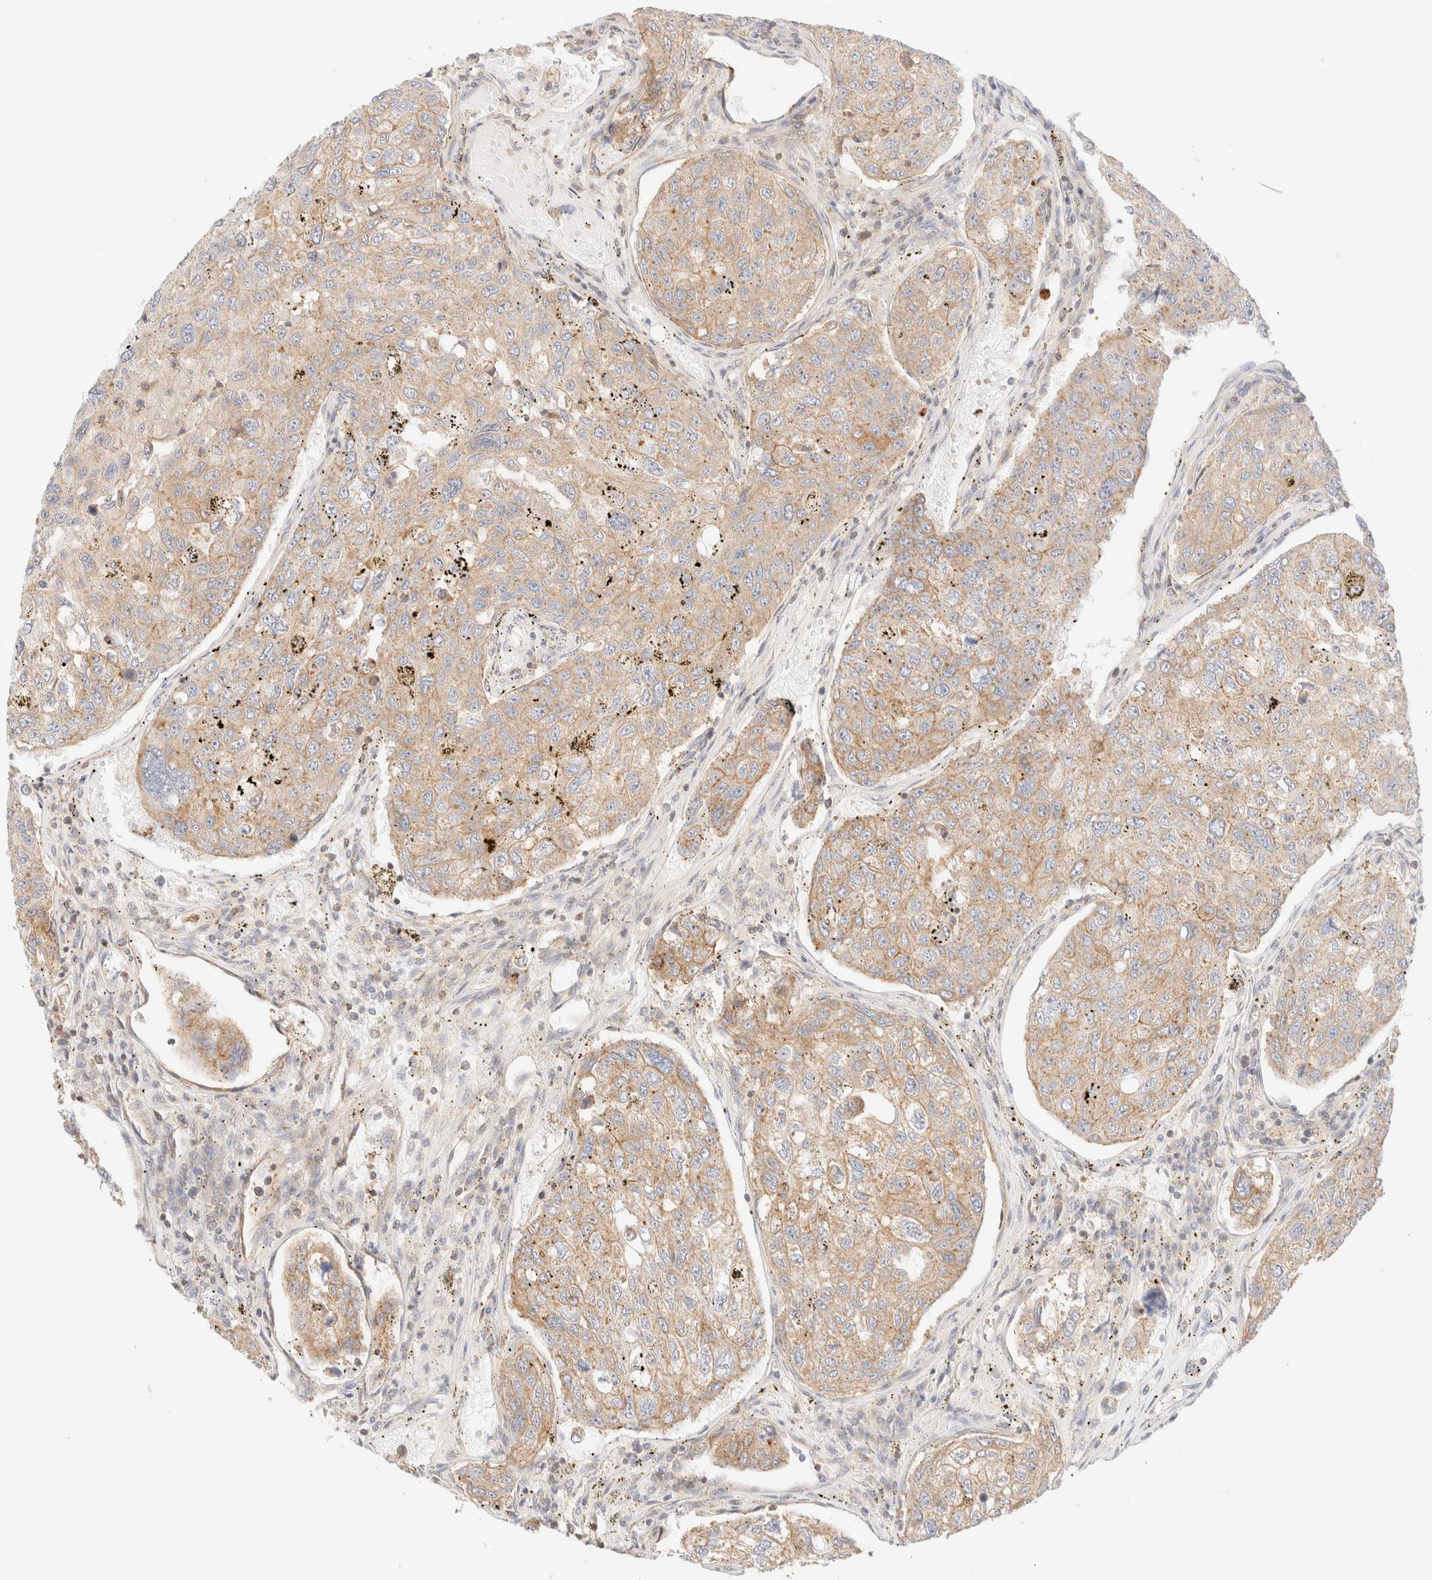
{"staining": {"intensity": "weak", "quantity": ">75%", "location": "cytoplasmic/membranous"}, "tissue": "urothelial cancer", "cell_type": "Tumor cells", "image_type": "cancer", "snomed": [{"axis": "morphology", "description": "Urothelial carcinoma, High grade"}, {"axis": "topography", "description": "Lymph node"}, {"axis": "topography", "description": "Urinary bladder"}], "caption": "DAB immunohistochemical staining of human high-grade urothelial carcinoma reveals weak cytoplasmic/membranous protein expression in approximately >75% of tumor cells.", "gene": "MYO10", "patient": {"sex": "male", "age": 51}}